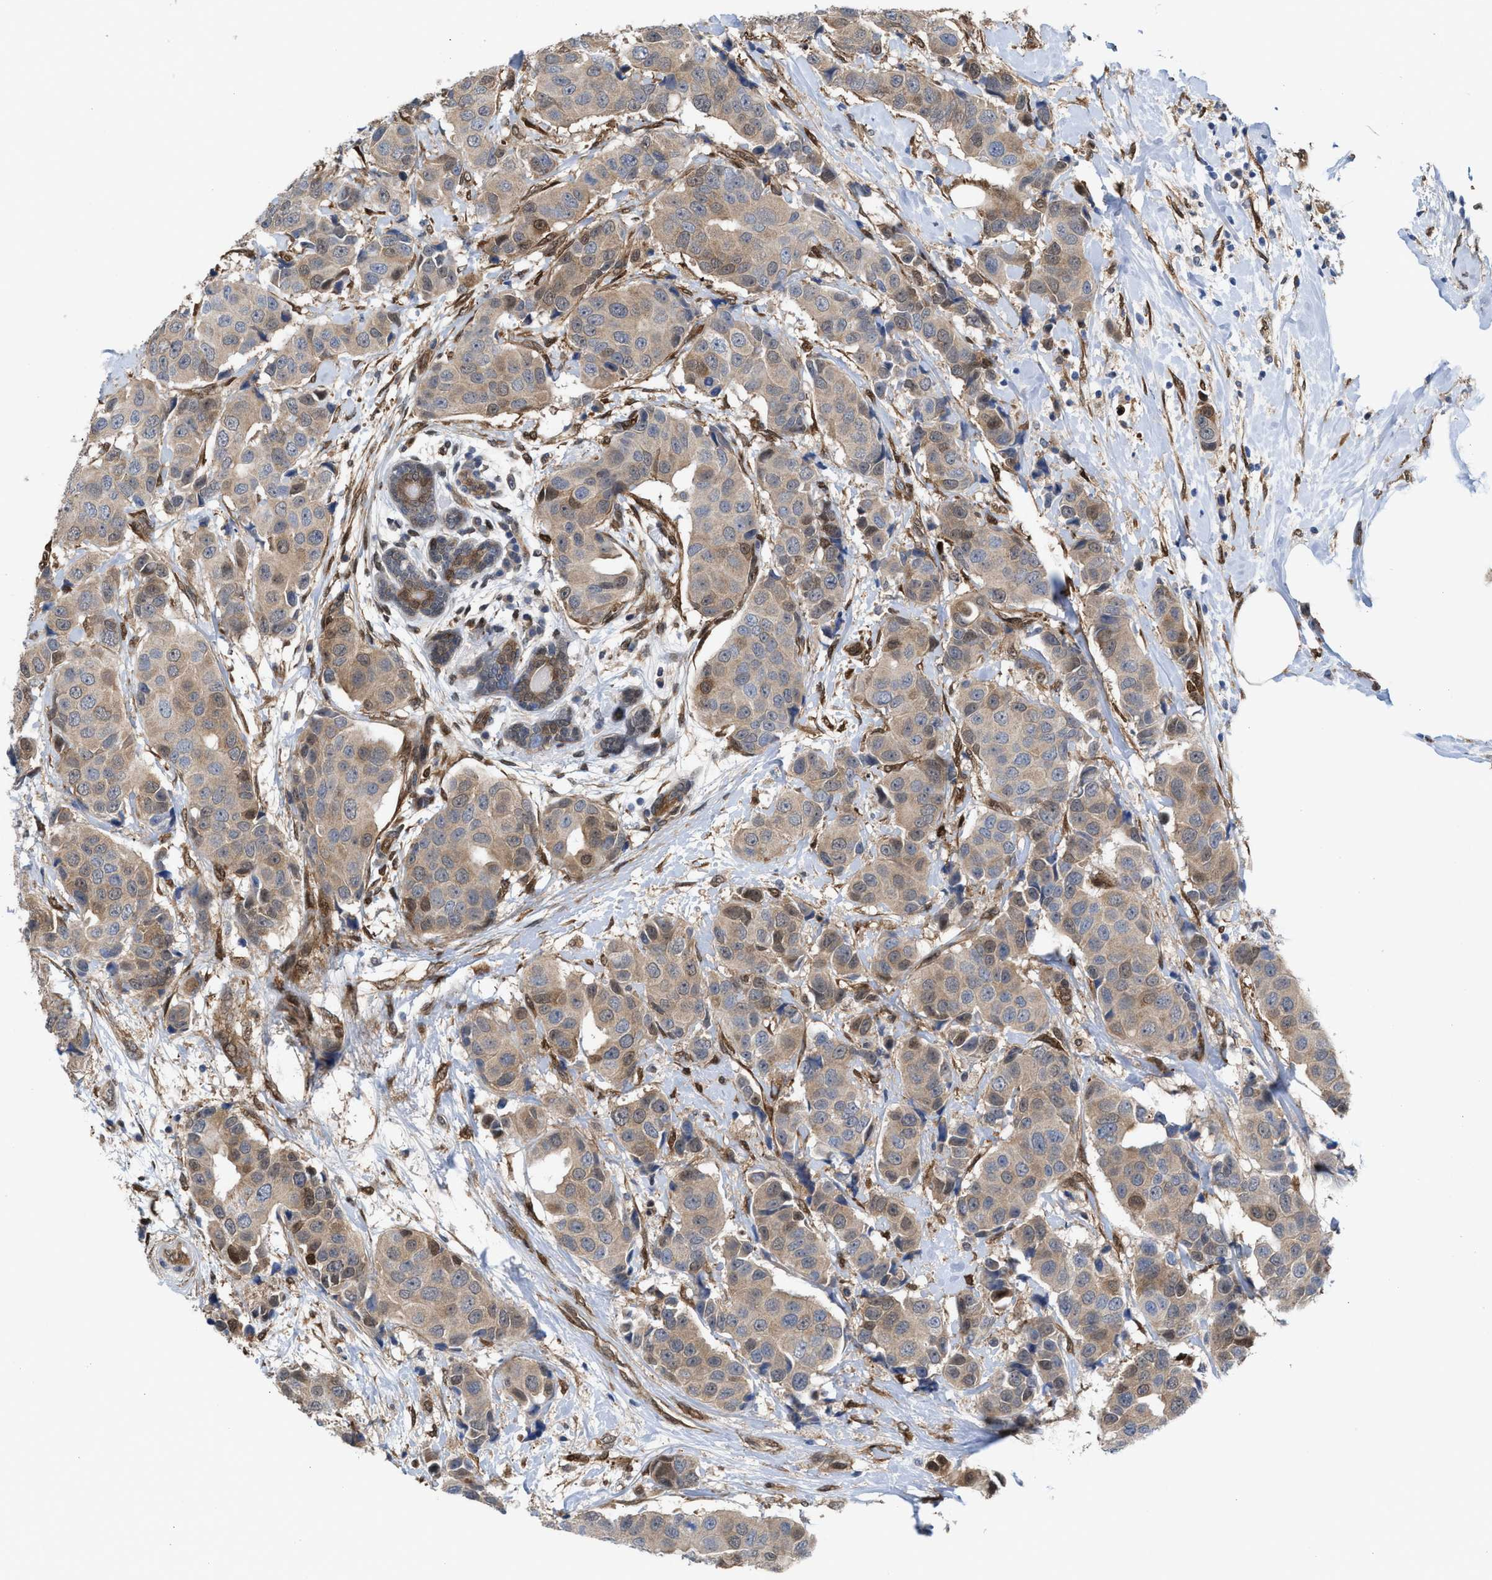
{"staining": {"intensity": "weak", "quantity": "25%-75%", "location": "cytoplasmic/membranous,nuclear"}, "tissue": "breast cancer", "cell_type": "Tumor cells", "image_type": "cancer", "snomed": [{"axis": "morphology", "description": "Normal tissue, NOS"}, {"axis": "morphology", "description": "Duct carcinoma"}, {"axis": "topography", "description": "Breast"}], "caption": "Immunohistochemistry staining of breast cancer (infiltrating ductal carcinoma), which shows low levels of weak cytoplasmic/membranous and nuclear staining in about 25%-75% of tumor cells indicating weak cytoplasmic/membranous and nuclear protein expression. The staining was performed using DAB (3,3'-diaminobenzidine) (brown) for protein detection and nuclei were counterstained in hematoxylin (blue).", "gene": "TP53I3", "patient": {"sex": "female", "age": 39}}